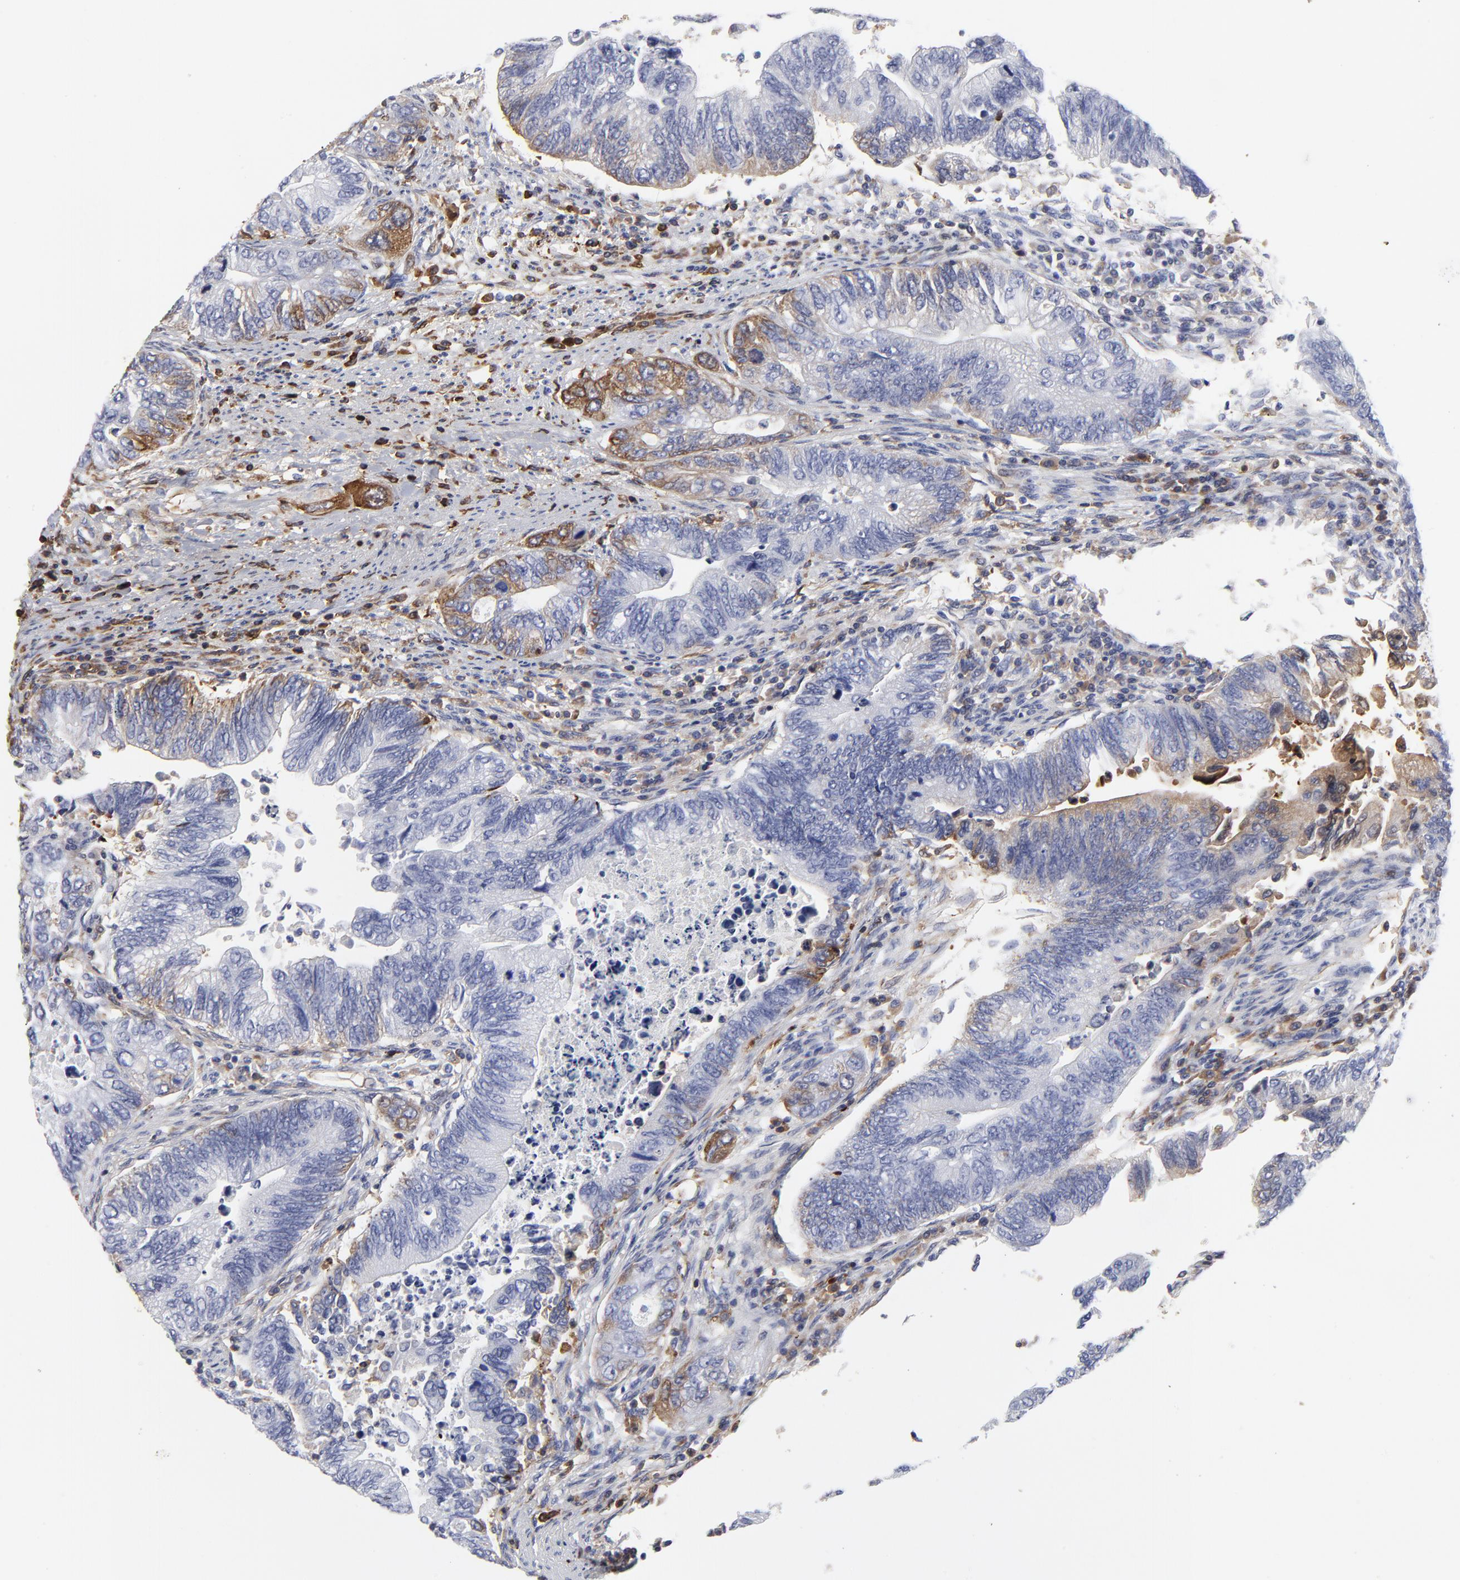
{"staining": {"intensity": "negative", "quantity": "none", "location": "none"}, "tissue": "colorectal cancer", "cell_type": "Tumor cells", "image_type": "cancer", "snomed": [{"axis": "morphology", "description": "Adenocarcinoma, NOS"}, {"axis": "topography", "description": "Colon"}], "caption": "Protein analysis of colorectal cancer shows no significant expression in tumor cells. (Stains: DAB IHC with hematoxylin counter stain, Microscopy: brightfield microscopy at high magnification).", "gene": "DCN", "patient": {"sex": "female", "age": 11}}